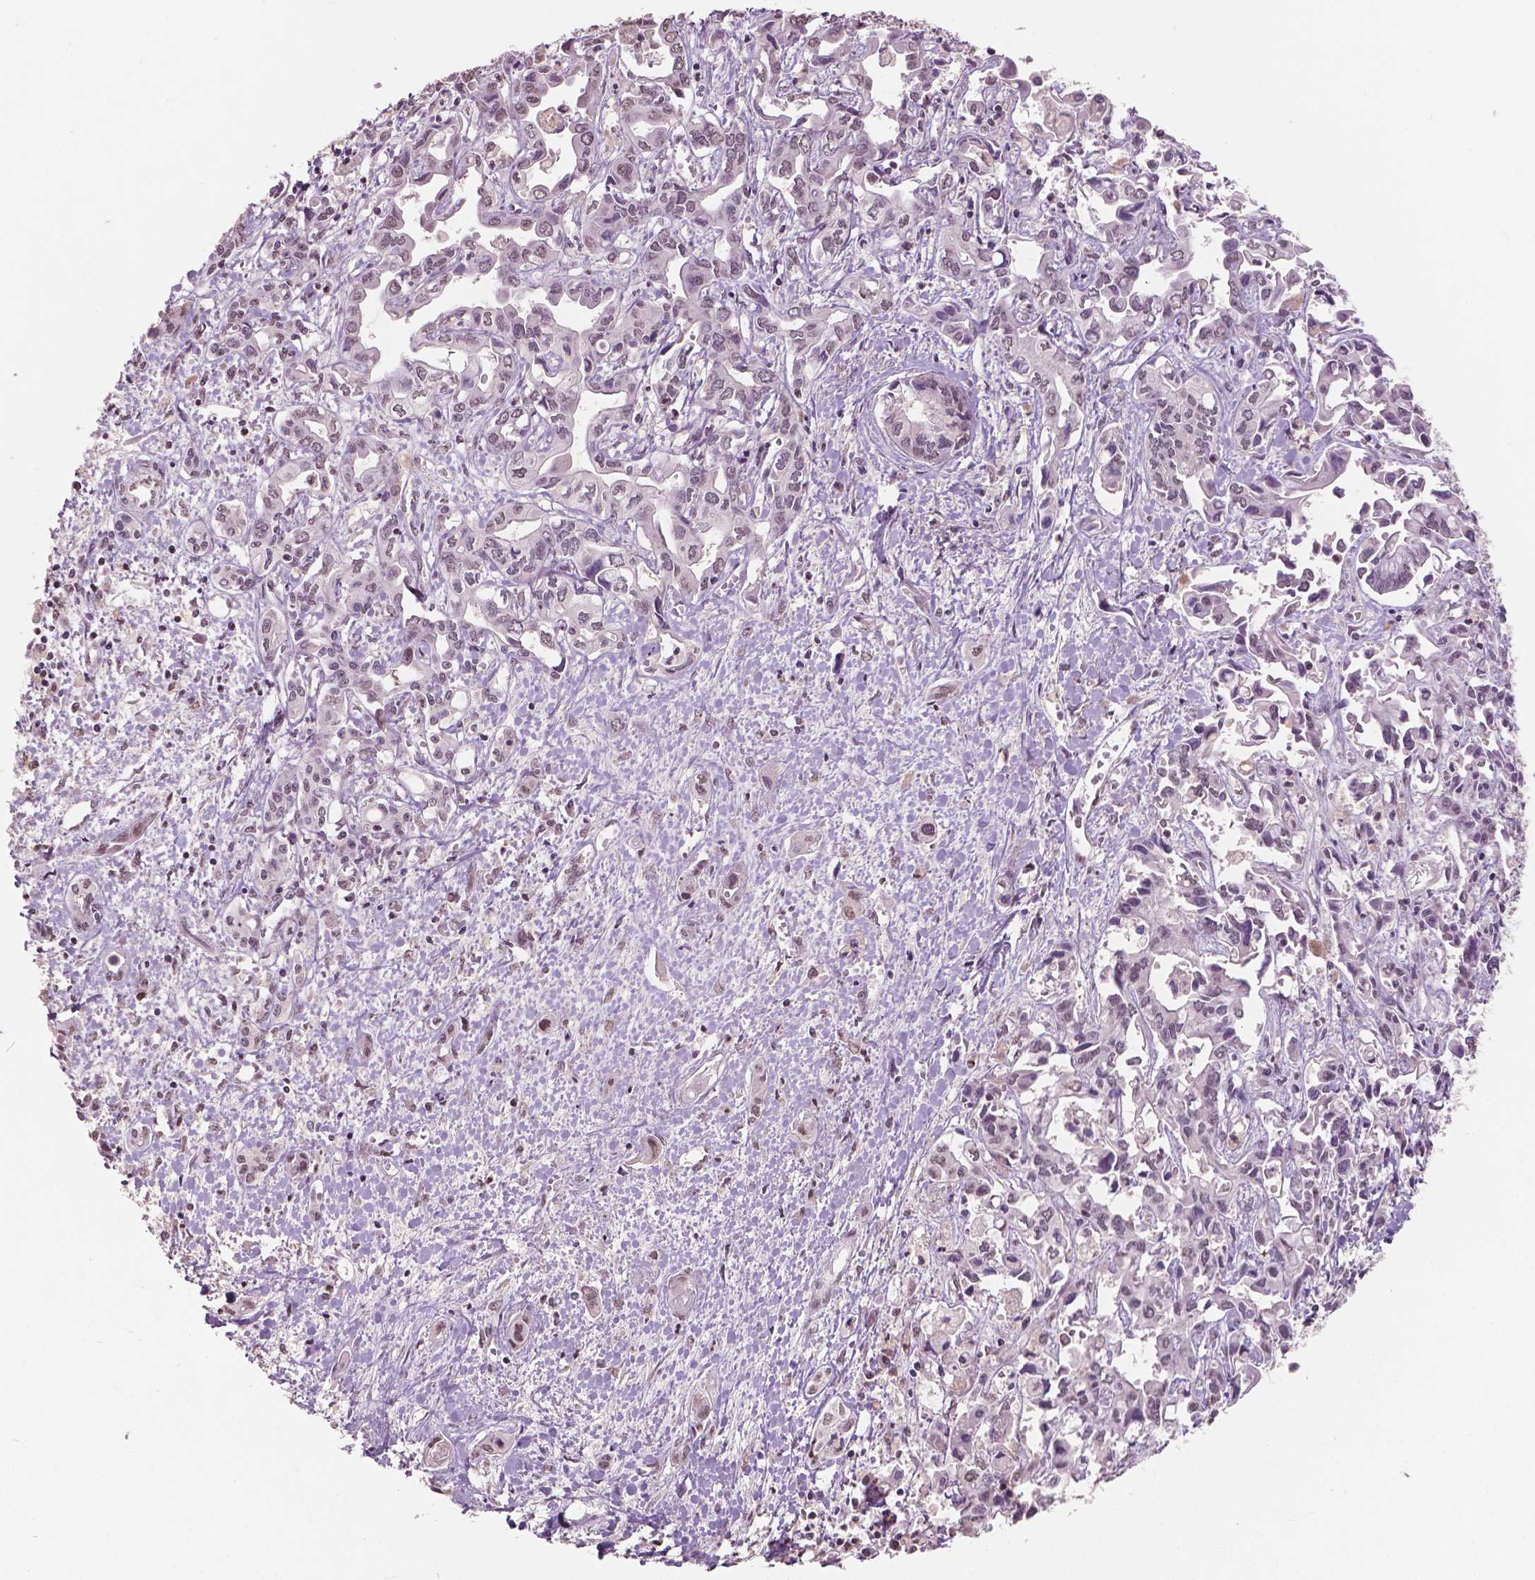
{"staining": {"intensity": "weak", "quantity": "25%-75%", "location": "nuclear"}, "tissue": "liver cancer", "cell_type": "Tumor cells", "image_type": "cancer", "snomed": [{"axis": "morphology", "description": "Cholangiocarcinoma"}, {"axis": "topography", "description": "Liver"}], "caption": "Immunohistochemical staining of cholangiocarcinoma (liver) demonstrates low levels of weak nuclear positivity in approximately 25%-75% of tumor cells.", "gene": "HOXA10", "patient": {"sex": "female", "age": 64}}